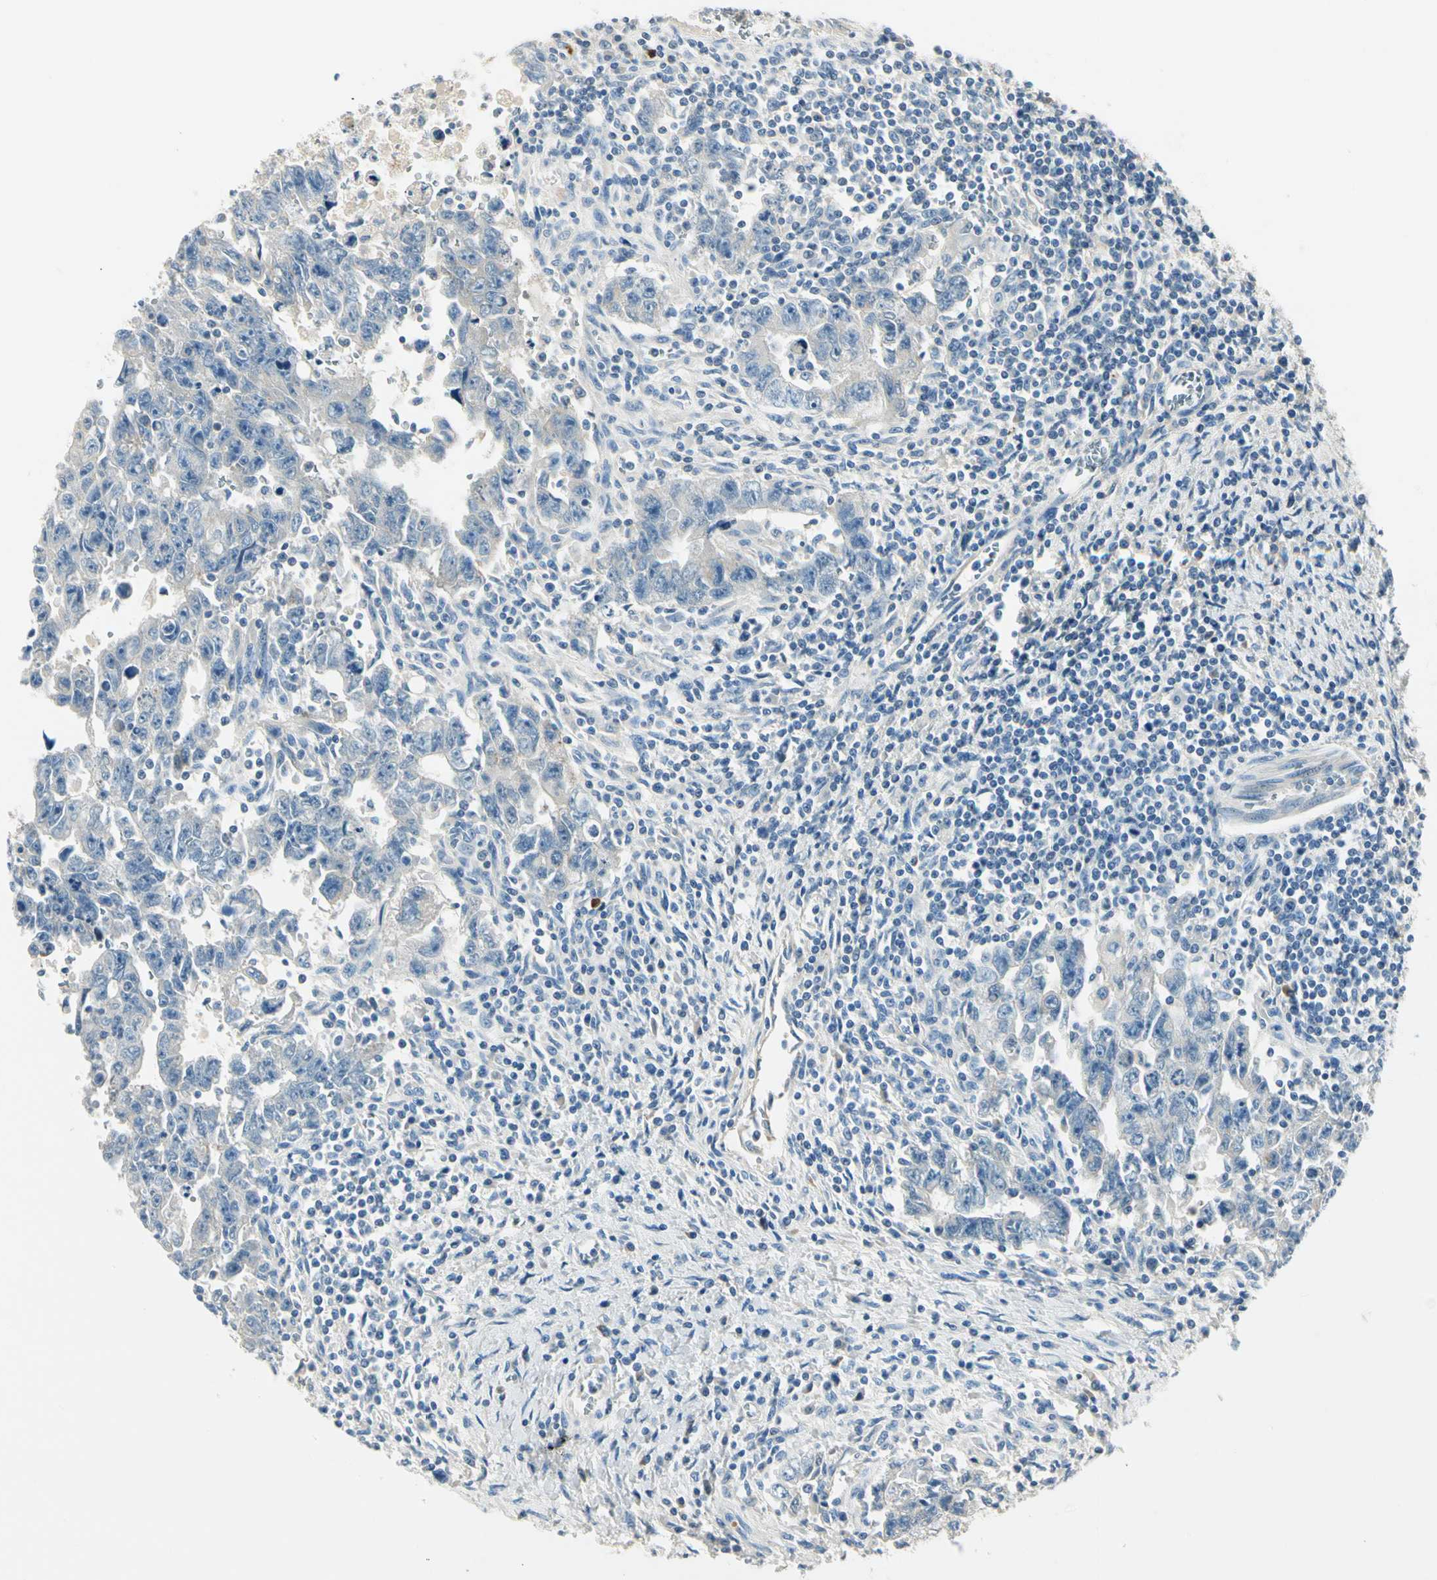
{"staining": {"intensity": "negative", "quantity": "none", "location": "none"}, "tissue": "testis cancer", "cell_type": "Tumor cells", "image_type": "cancer", "snomed": [{"axis": "morphology", "description": "Carcinoma, Embryonal, NOS"}, {"axis": "topography", "description": "Testis"}], "caption": "High power microscopy photomicrograph of an IHC photomicrograph of testis cancer, revealing no significant staining in tumor cells.", "gene": "TGFBR3", "patient": {"sex": "male", "age": 28}}